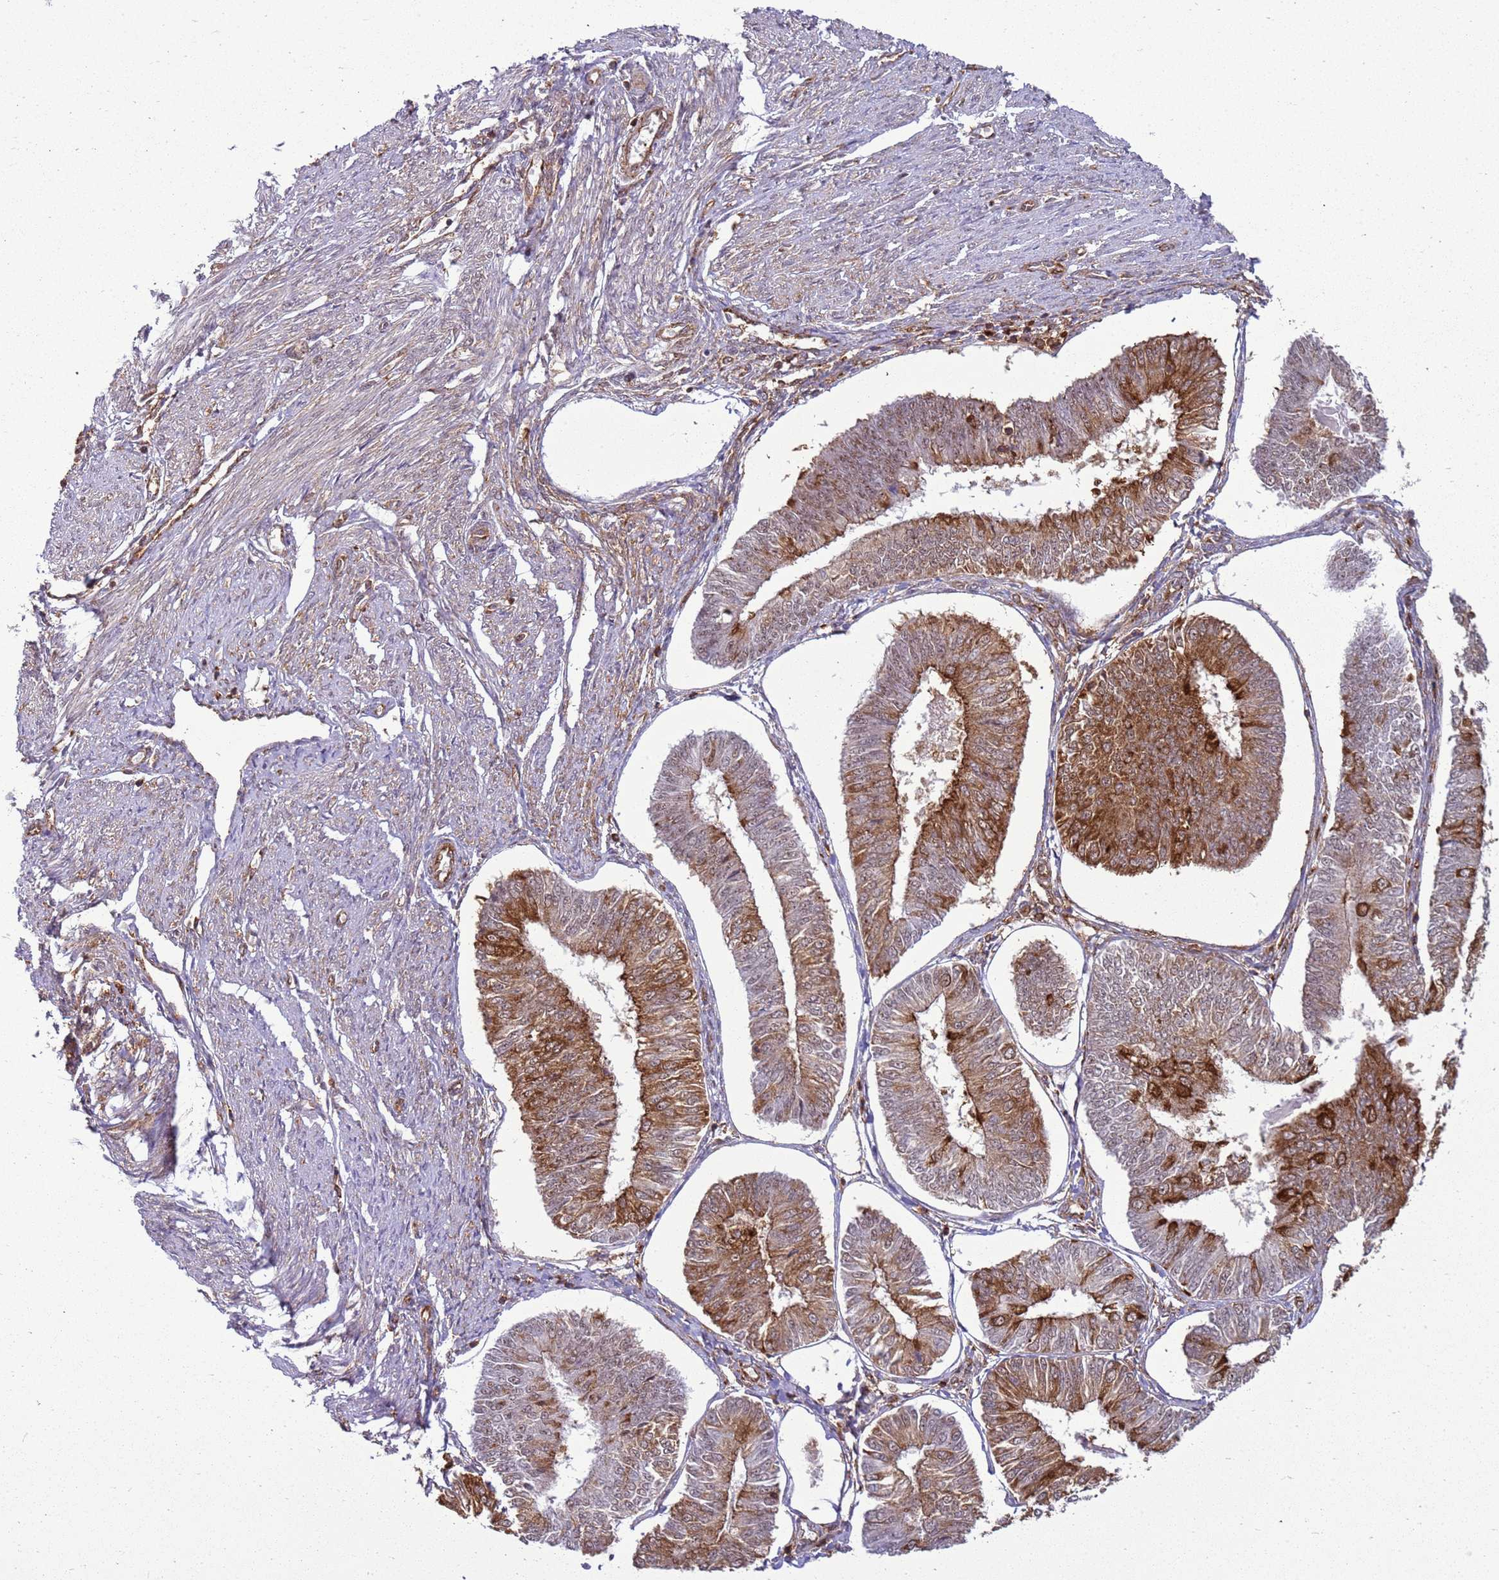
{"staining": {"intensity": "strong", "quantity": "25%-75%", "location": "cytoplasmic/membranous"}, "tissue": "endometrial cancer", "cell_type": "Tumor cells", "image_type": "cancer", "snomed": [{"axis": "morphology", "description": "Adenocarcinoma, NOS"}, {"axis": "topography", "description": "Endometrium"}], "caption": "Protein staining by immunohistochemistry (IHC) reveals strong cytoplasmic/membranous expression in approximately 25%-75% of tumor cells in endometrial cancer.", "gene": "GABRE", "patient": {"sex": "female", "age": 58}}